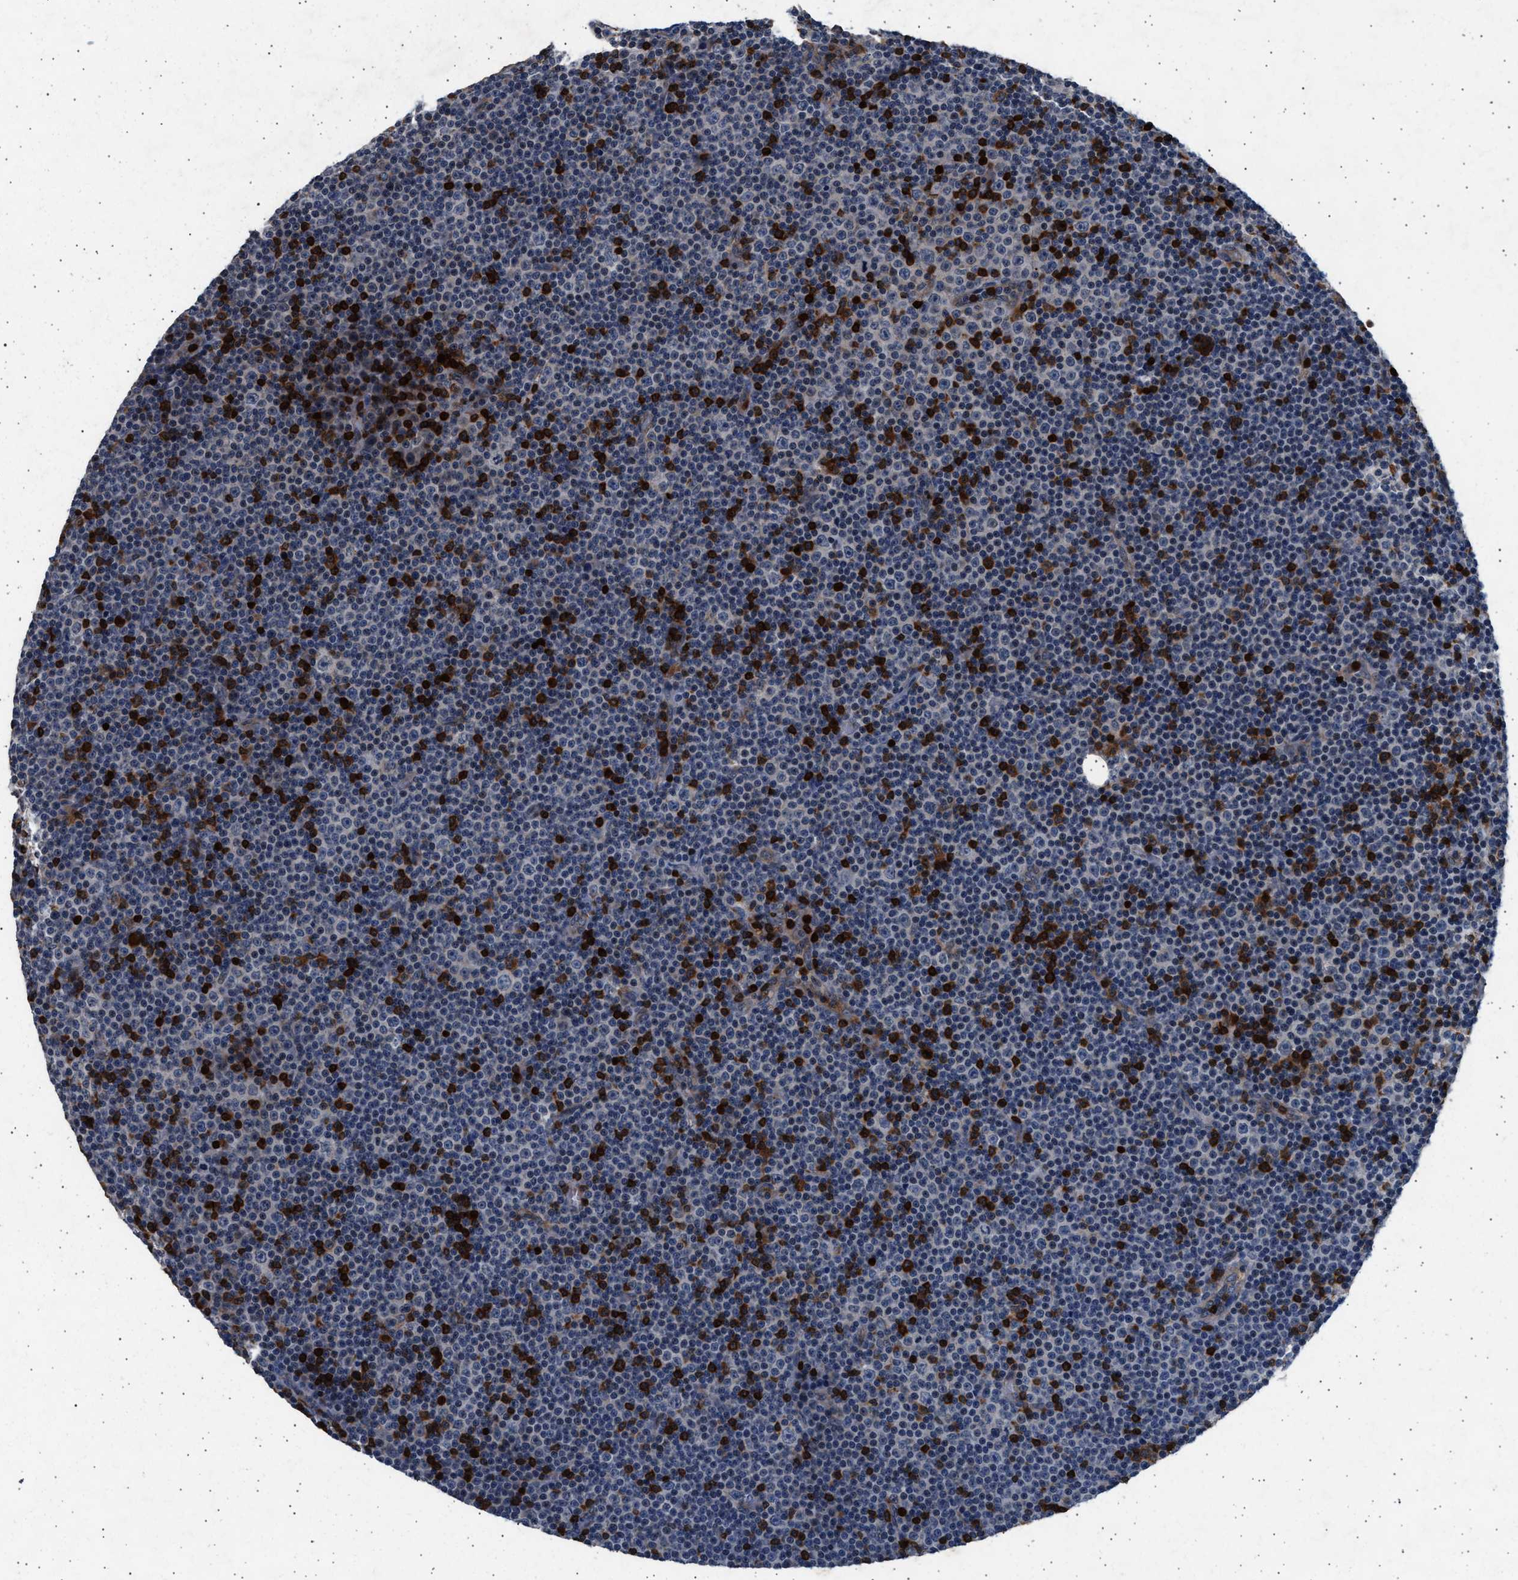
{"staining": {"intensity": "negative", "quantity": "none", "location": "none"}, "tissue": "lymphoma", "cell_type": "Tumor cells", "image_type": "cancer", "snomed": [{"axis": "morphology", "description": "Malignant lymphoma, non-Hodgkin's type, Low grade"}, {"axis": "topography", "description": "Lymph node"}], "caption": "IHC of human lymphoma demonstrates no staining in tumor cells.", "gene": "GRAP2", "patient": {"sex": "female", "age": 67}}